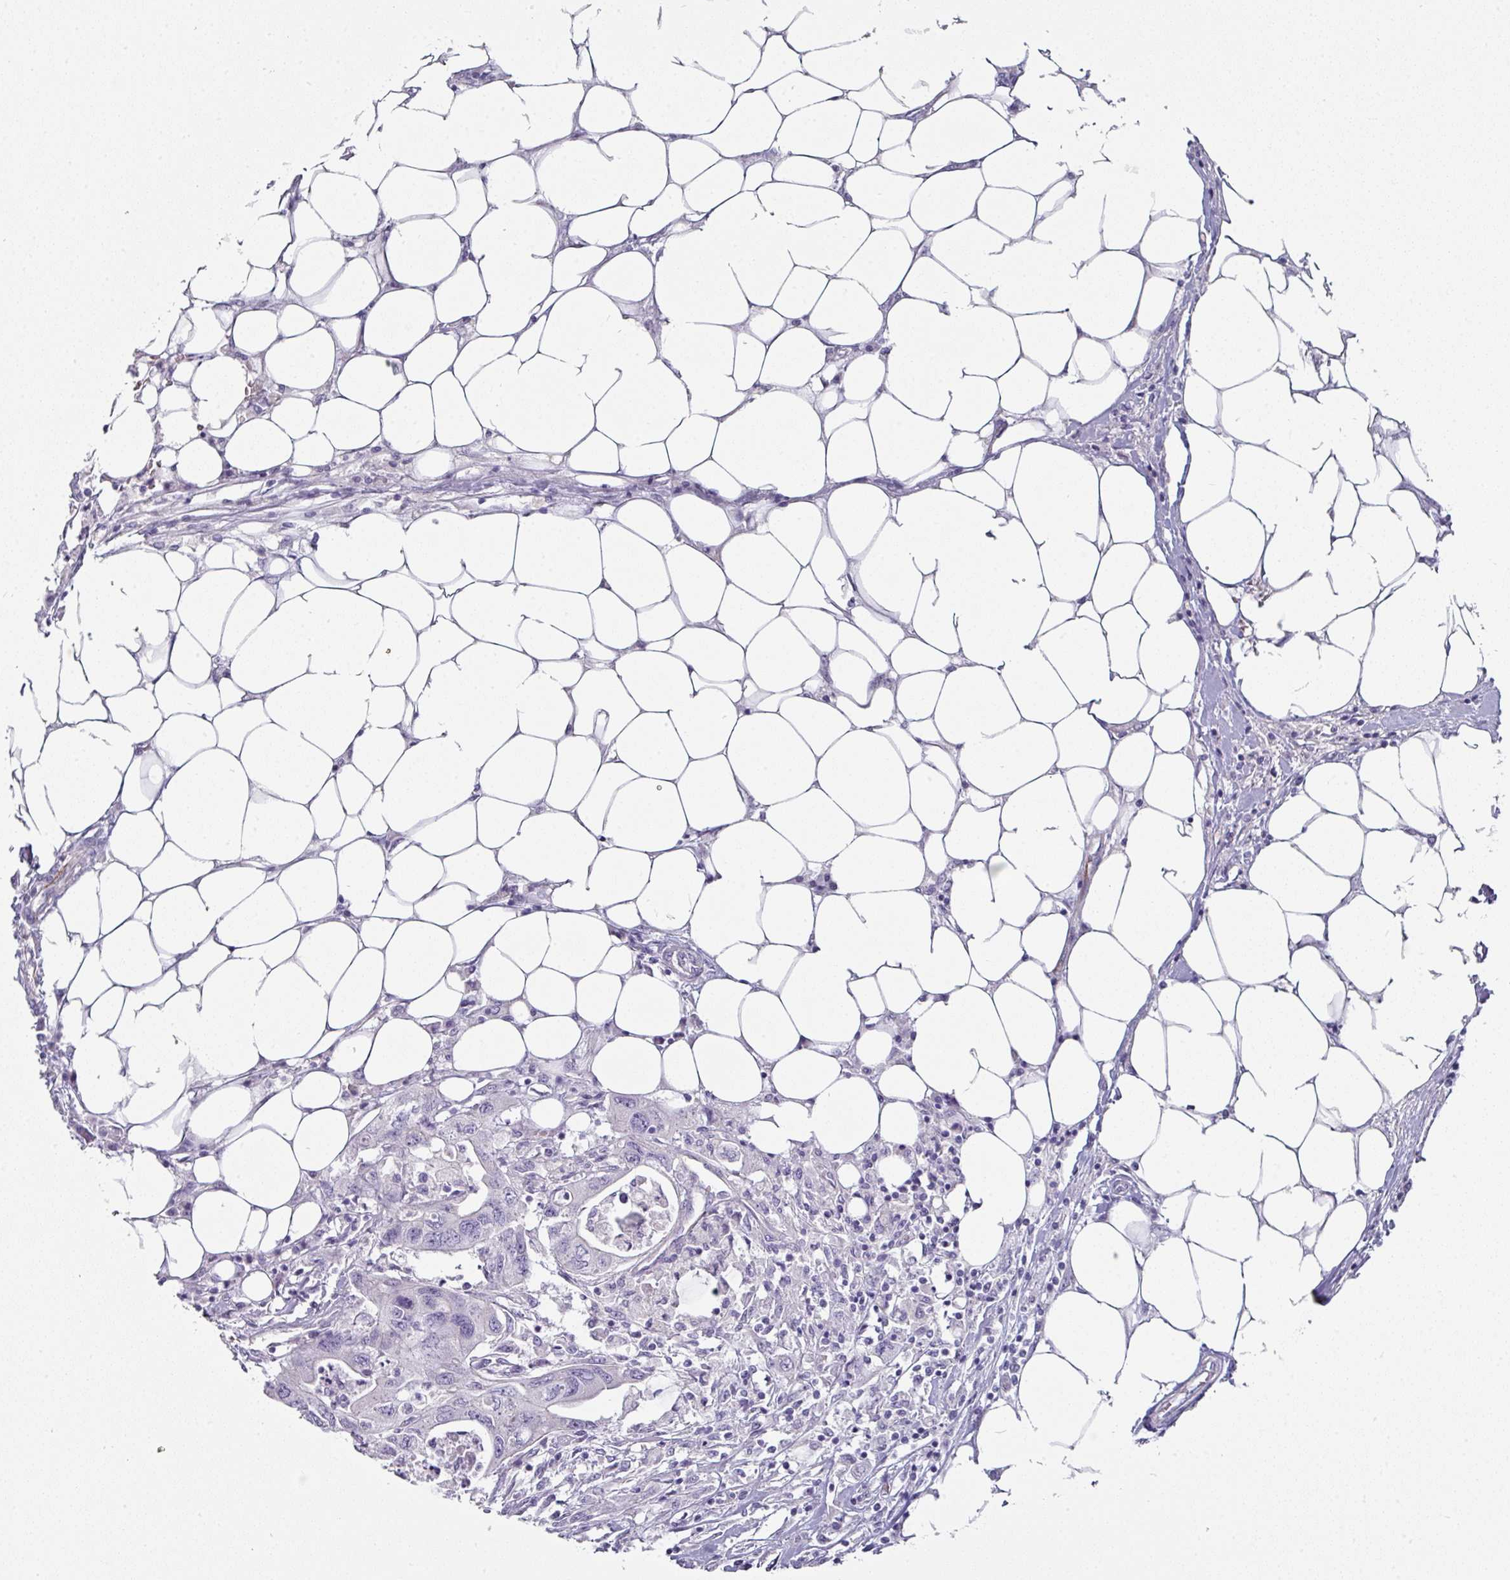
{"staining": {"intensity": "negative", "quantity": "none", "location": "none"}, "tissue": "colorectal cancer", "cell_type": "Tumor cells", "image_type": "cancer", "snomed": [{"axis": "morphology", "description": "Adenocarcinoma, NOS"}, {"axis": "topography", "description": "Colon"}], "caption": "Tumor cells are negative for protein expression in human colorectal adenocarcinoma.", "gene": "SLC17A7", "patient": {"sex": "male", "age": 71}}